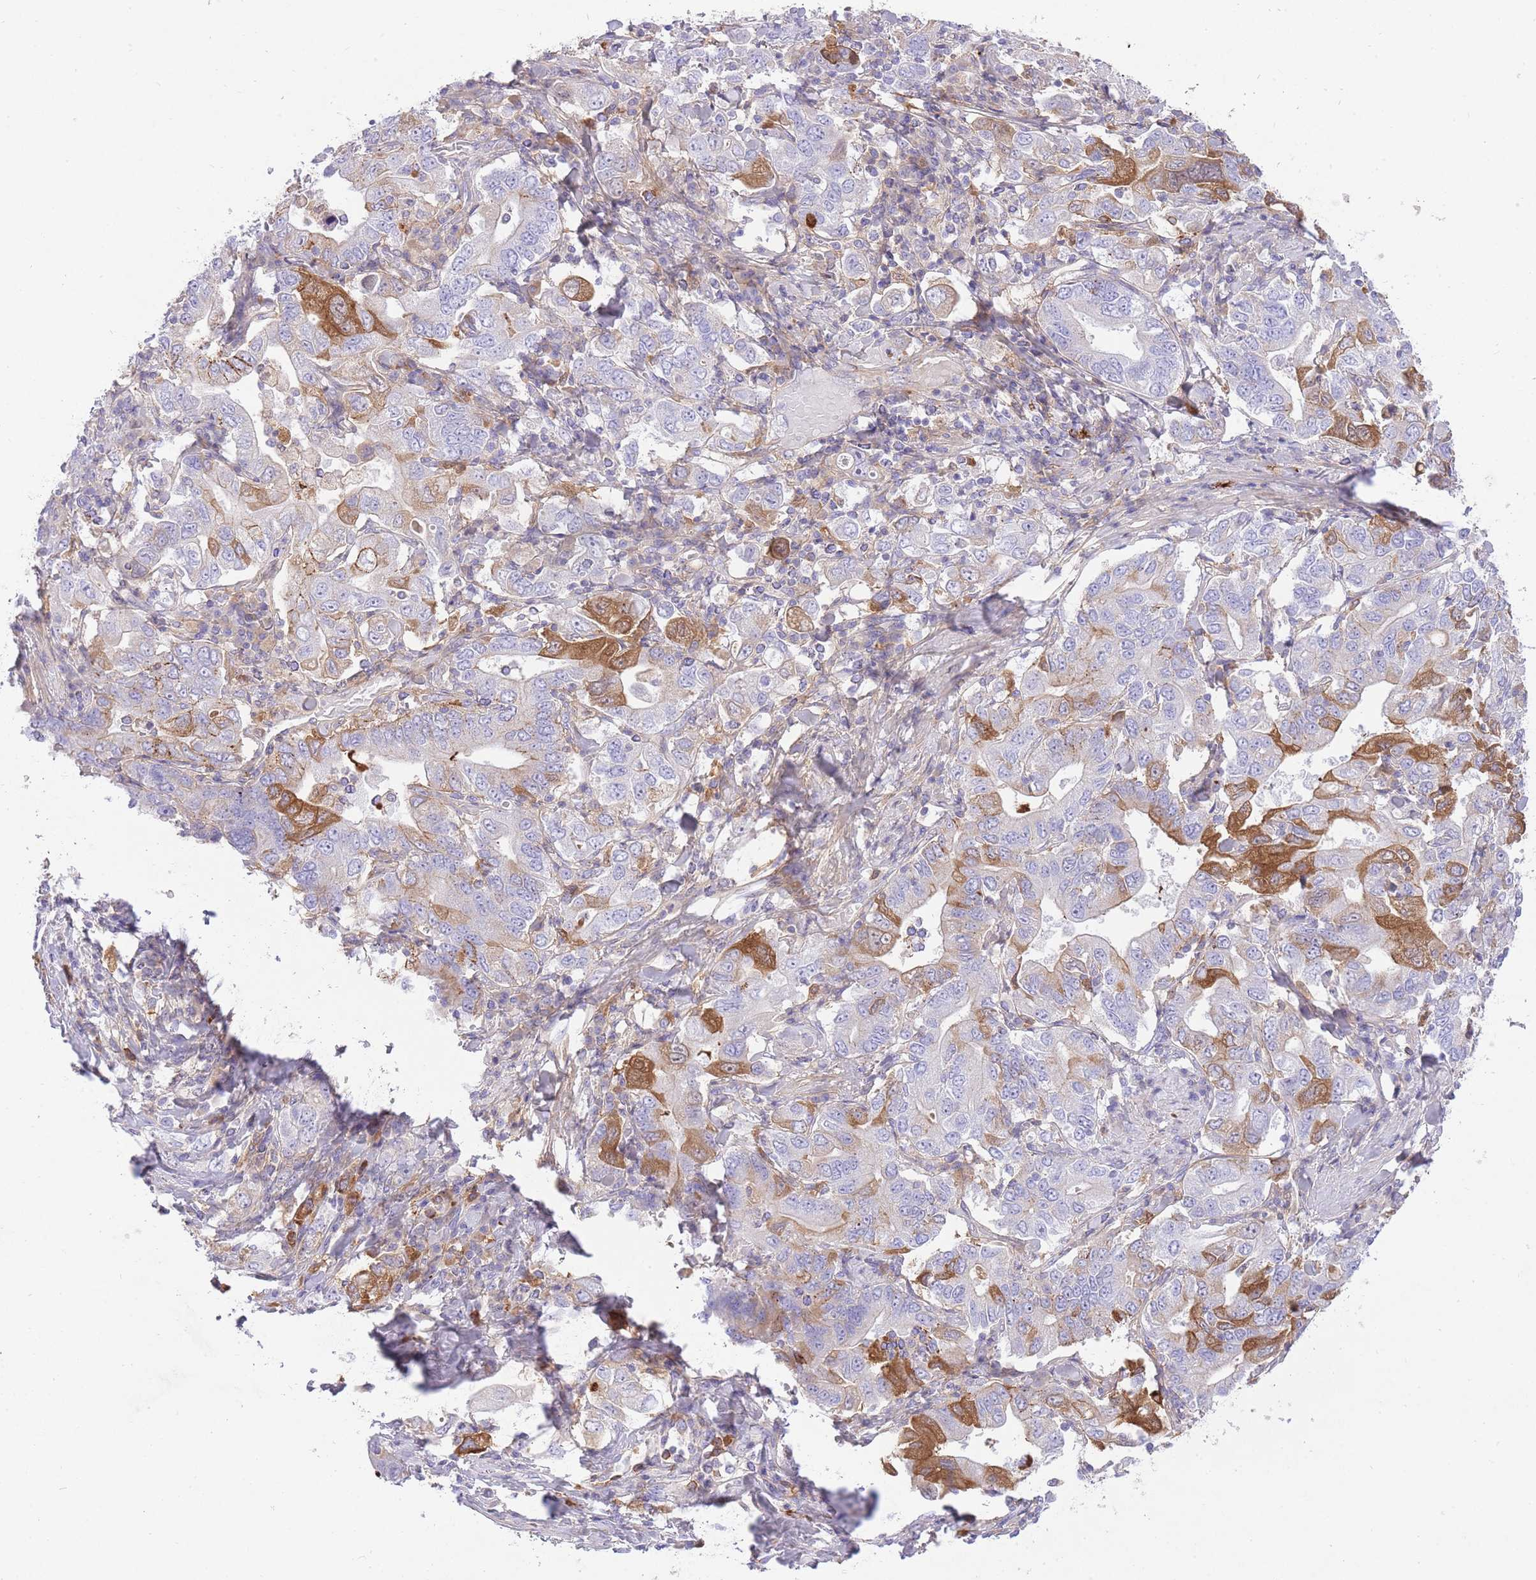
{"staining": {"intensity": "moderate", "quantity": "<25%", "location": "cytoplasmic/membranous"}, "tissue": "stomach cancer", "cell_type": "Tumor cells", "image_type": "cancer", "snomed": [{"axis": "morphology", "description": "Adenocarcinoma, NOS"}, {"axis": "topography", "description": "Stomach, upper"}, {"axis": "topography", "description": "Stomach"}], "caption": "Adenocarcinoma (stomach) stained with a protein marker exhibits moderate staining in tumor cells.", "gene": "HRG", "patient": {"sex": "male", "age": 62}}